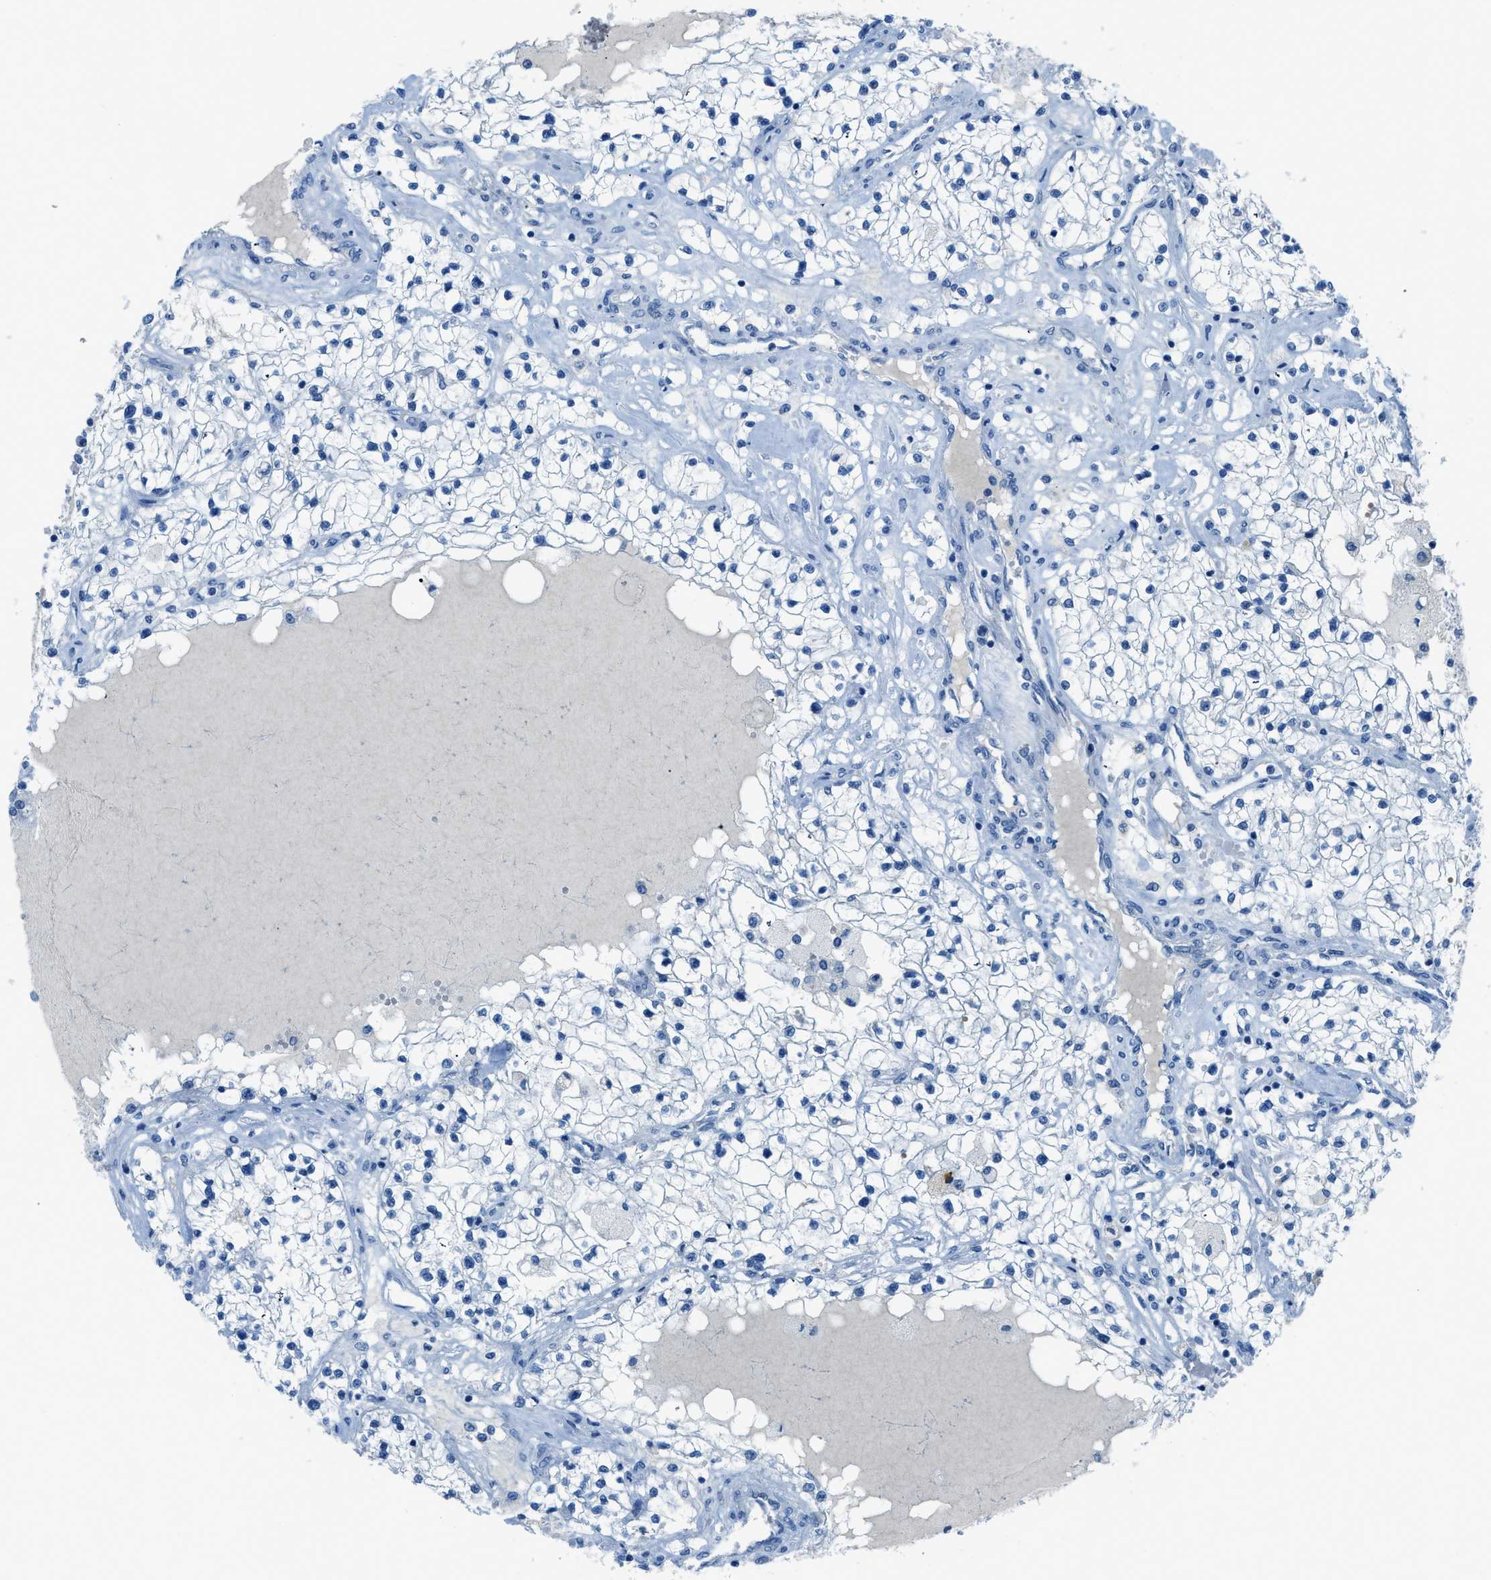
{"staining": {"intensity": "negative", "quantity": "none", "location": "none"}, "tissue": "renal cancer", "cell_type": "Tumor cells", "image_type": "cancer", "snomed": [{"axis": "morphology", "description": "Adenocarcinoma, NOS"}, {"axis": "topography", "description": "Kidney"}], "caption": "Immunohistochemical staining of adenocarcinoma (renal) reveals no significant positivity in tumor cells.", "gene": "ACAN", "patient": {"sex": "male", "age": 68}}